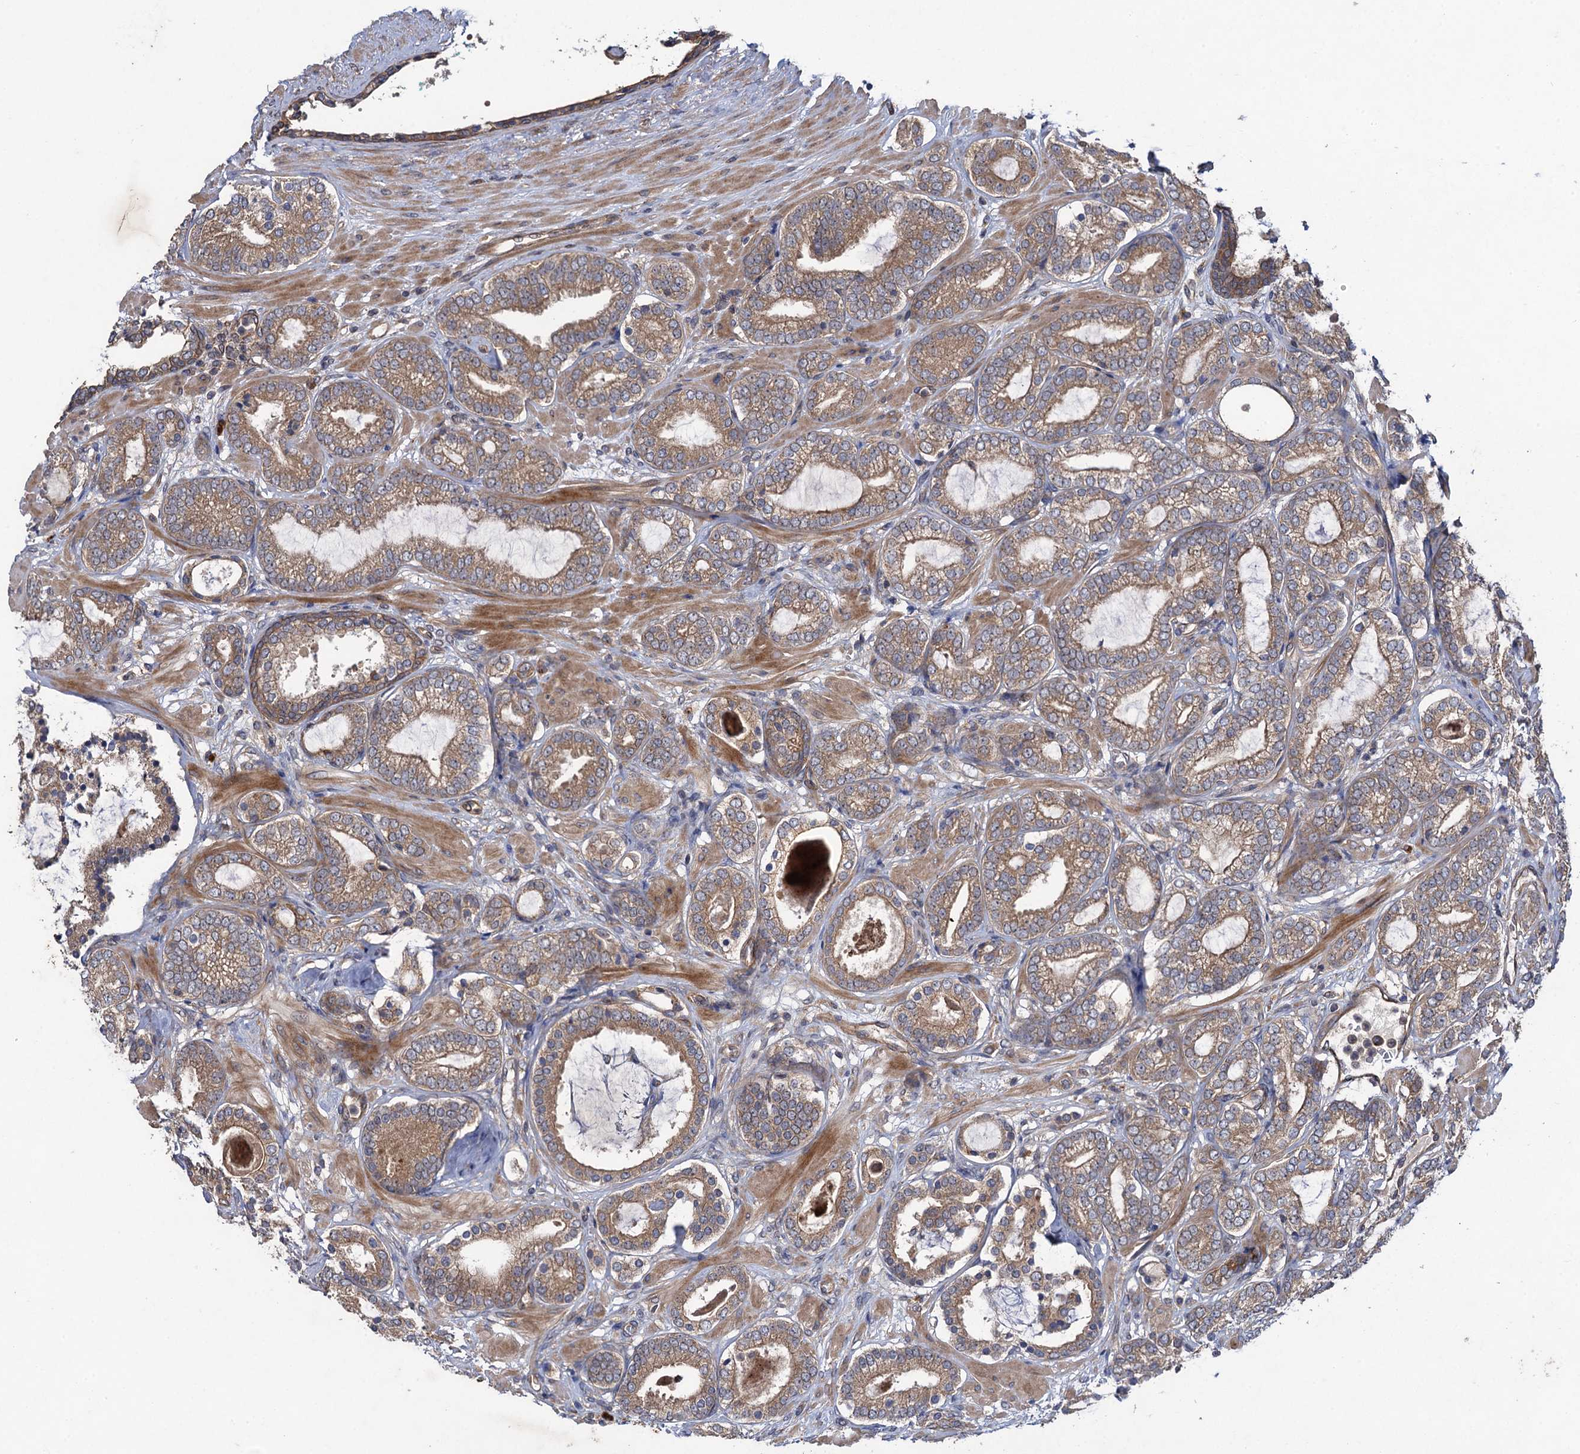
{"staining": {"intensity": "moderate", "quantity": ">75%", "location": "cytoplasmic/membranous"}, "tissue": "prostate cancer", "cell_type": "Tumor cells", "image_type": "cancer", "snomed": [{"axis": "morphology", "description": "Adenocarcinoma, High grade"}, {"axis": "topography", "description": "Prostate"}], "caption": "Moderate cytoplasmic/membranous positivity is seen in about >75% of tumor cells in prostate high-grade adenocarcinoma. The staining is performed using DAB brown chromogen to label protein expression. The nuclei are counter-stained blue using hematoxylin.", "gene": "HAUS1", "patient": {"sex": "male", "age": 60}}